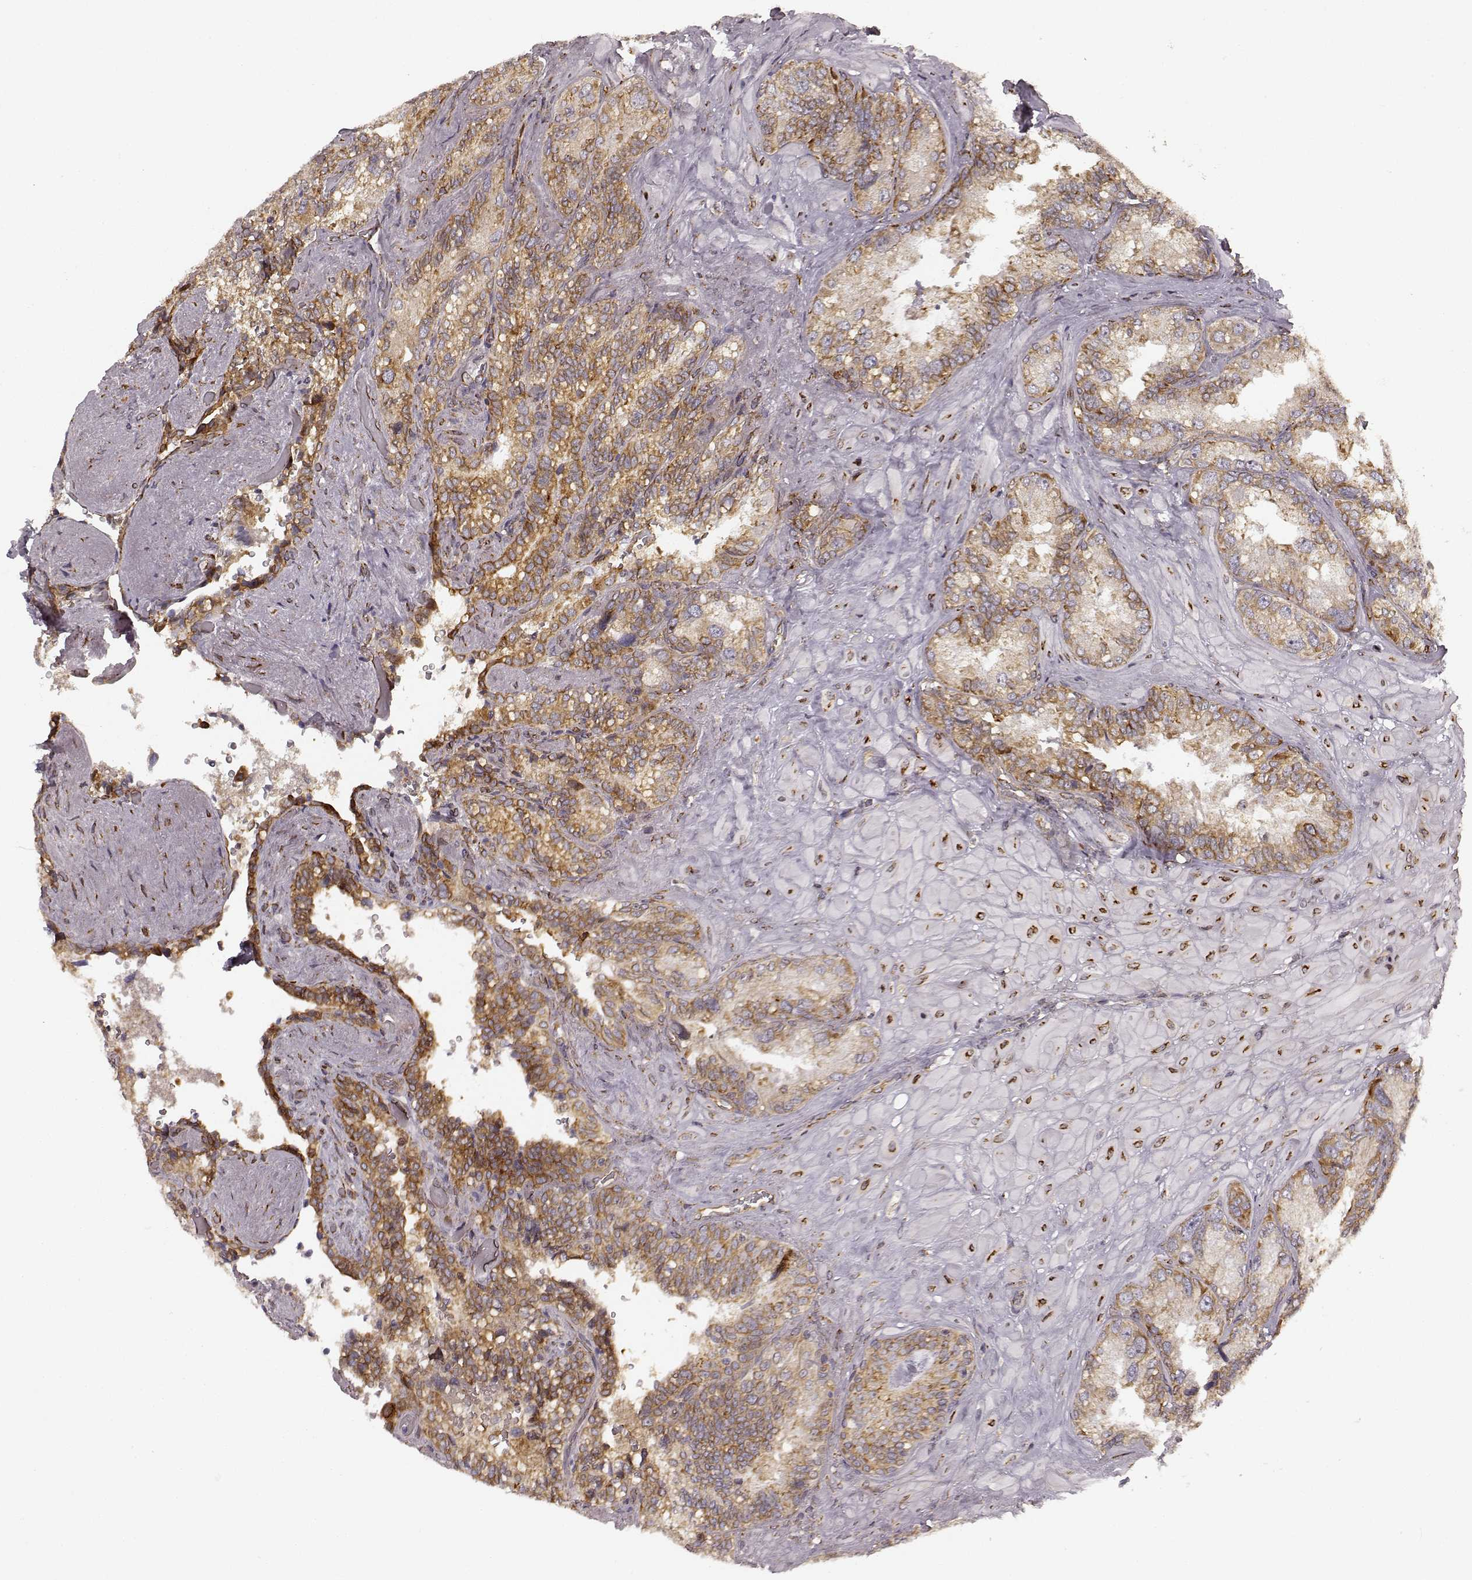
{"staining": {"intensity": "moderate", "quantity": "25%-75%", "location": "cytoplasmic/membranous"}, "tissue": "seminal vesicle", "cell_type": "Glandular cells", "image_type": "normal", "snomed": [{"axis": "morphology", "description": "Normal tissue, NOS"}, {"axis": "topography", "description": "Seminal veicle"}], "caption": "Immunohistochemical staining of benign seminal vesicle shows 25%-75% levels of moderate cytoplasmic/membranous protein expression in about 25%-75% of glandular cells.", "gene": "TMEM14A", "patient": {"sex": "male", "age": 69}}